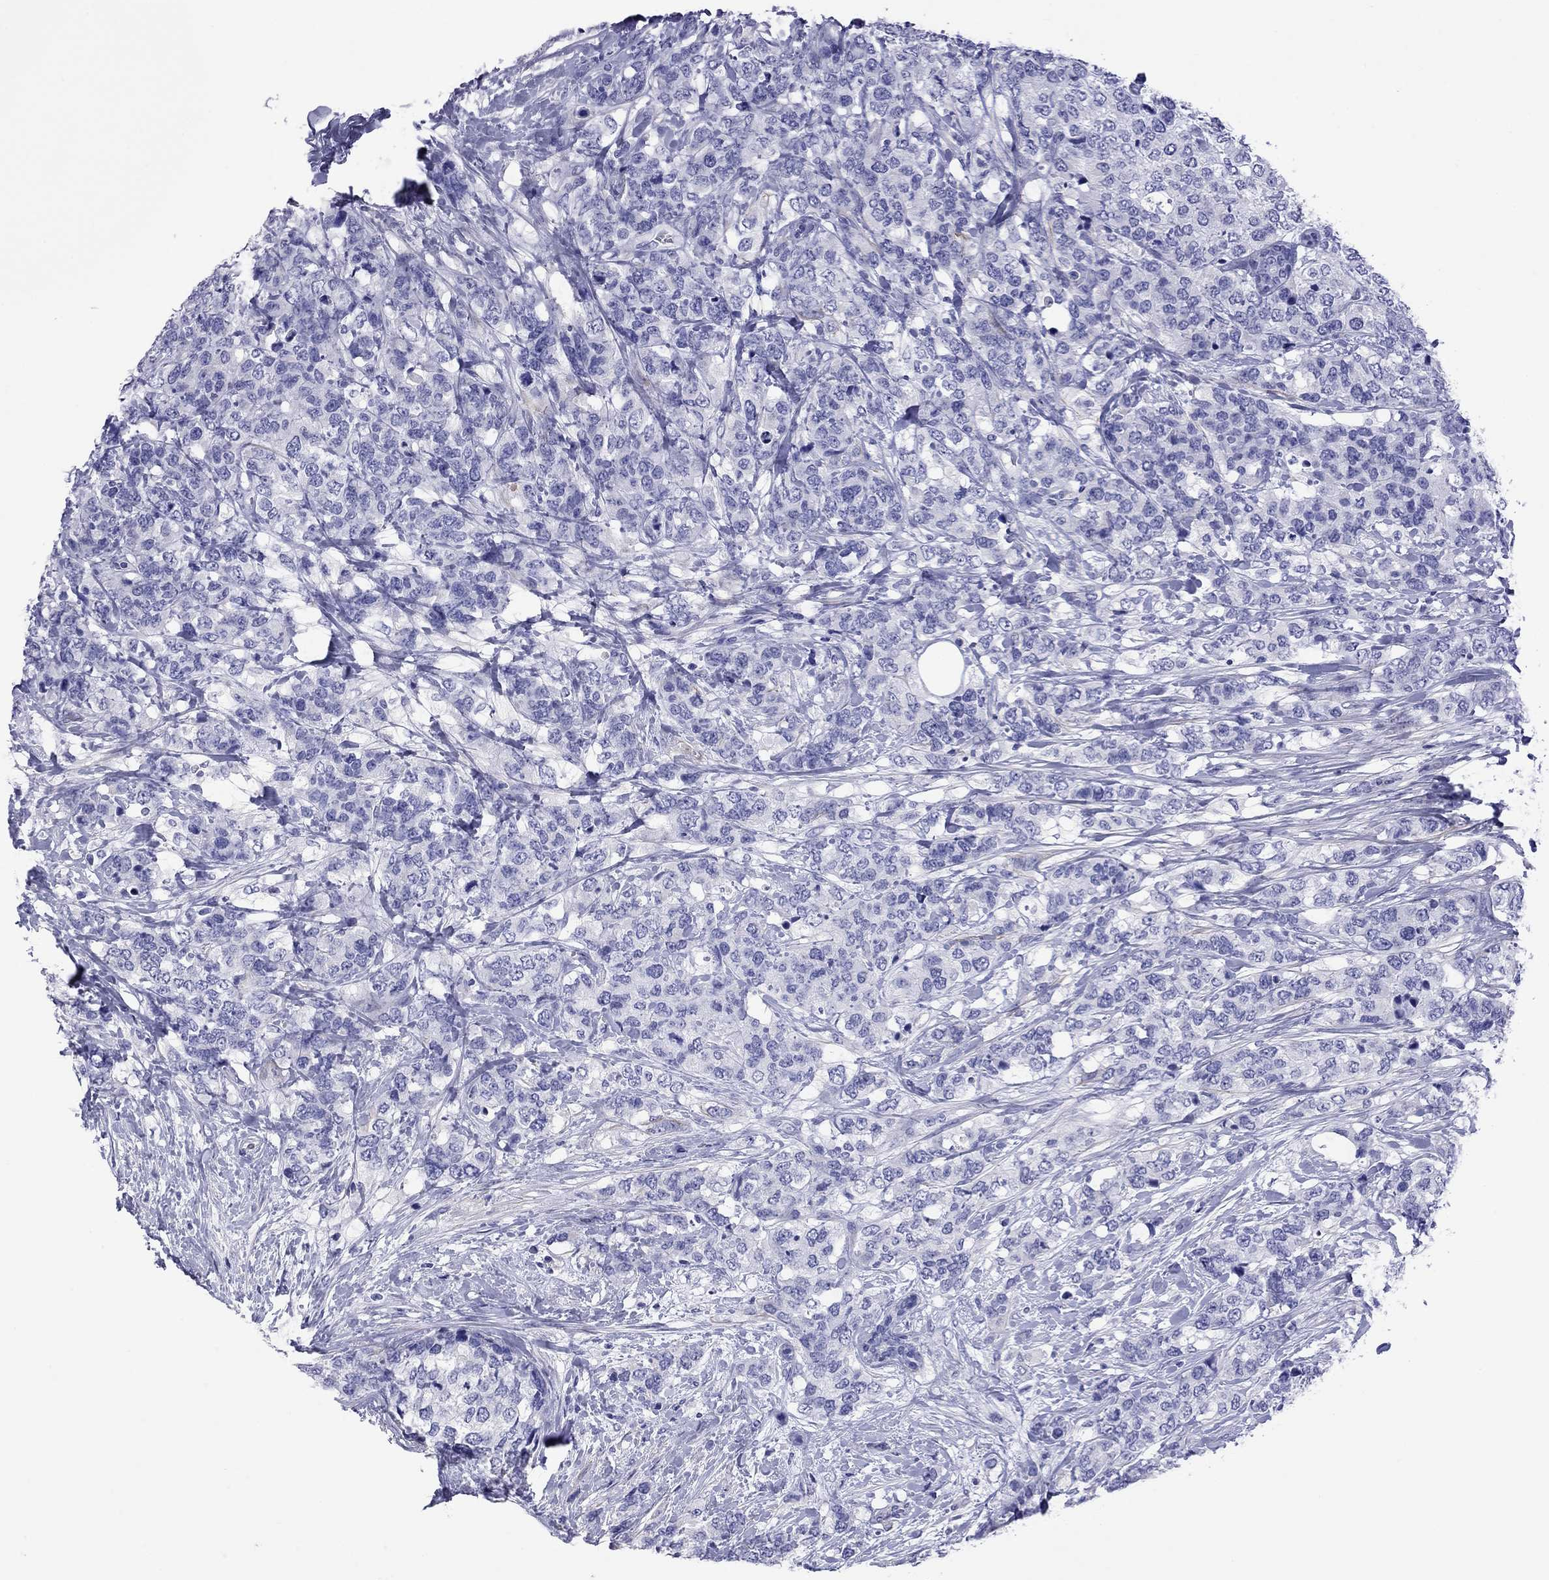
{"staining": {"intensity": "negative", "quantity": "none", "location": "none"}, "tissue": "breast cancer", "cell_type": "Tumor cells", "image_type": "cancer", "snomed": [{"axis": "morphology", "description": "Lobular carcinoma"}, {"axis": "topography", "description": "Breast"}], "caption": "Protein analysis of breast cancer exhibits no significant staining in tumor cells.", "gene": "KIAA2012", "patient": {"sex": "female", "age": 59}}